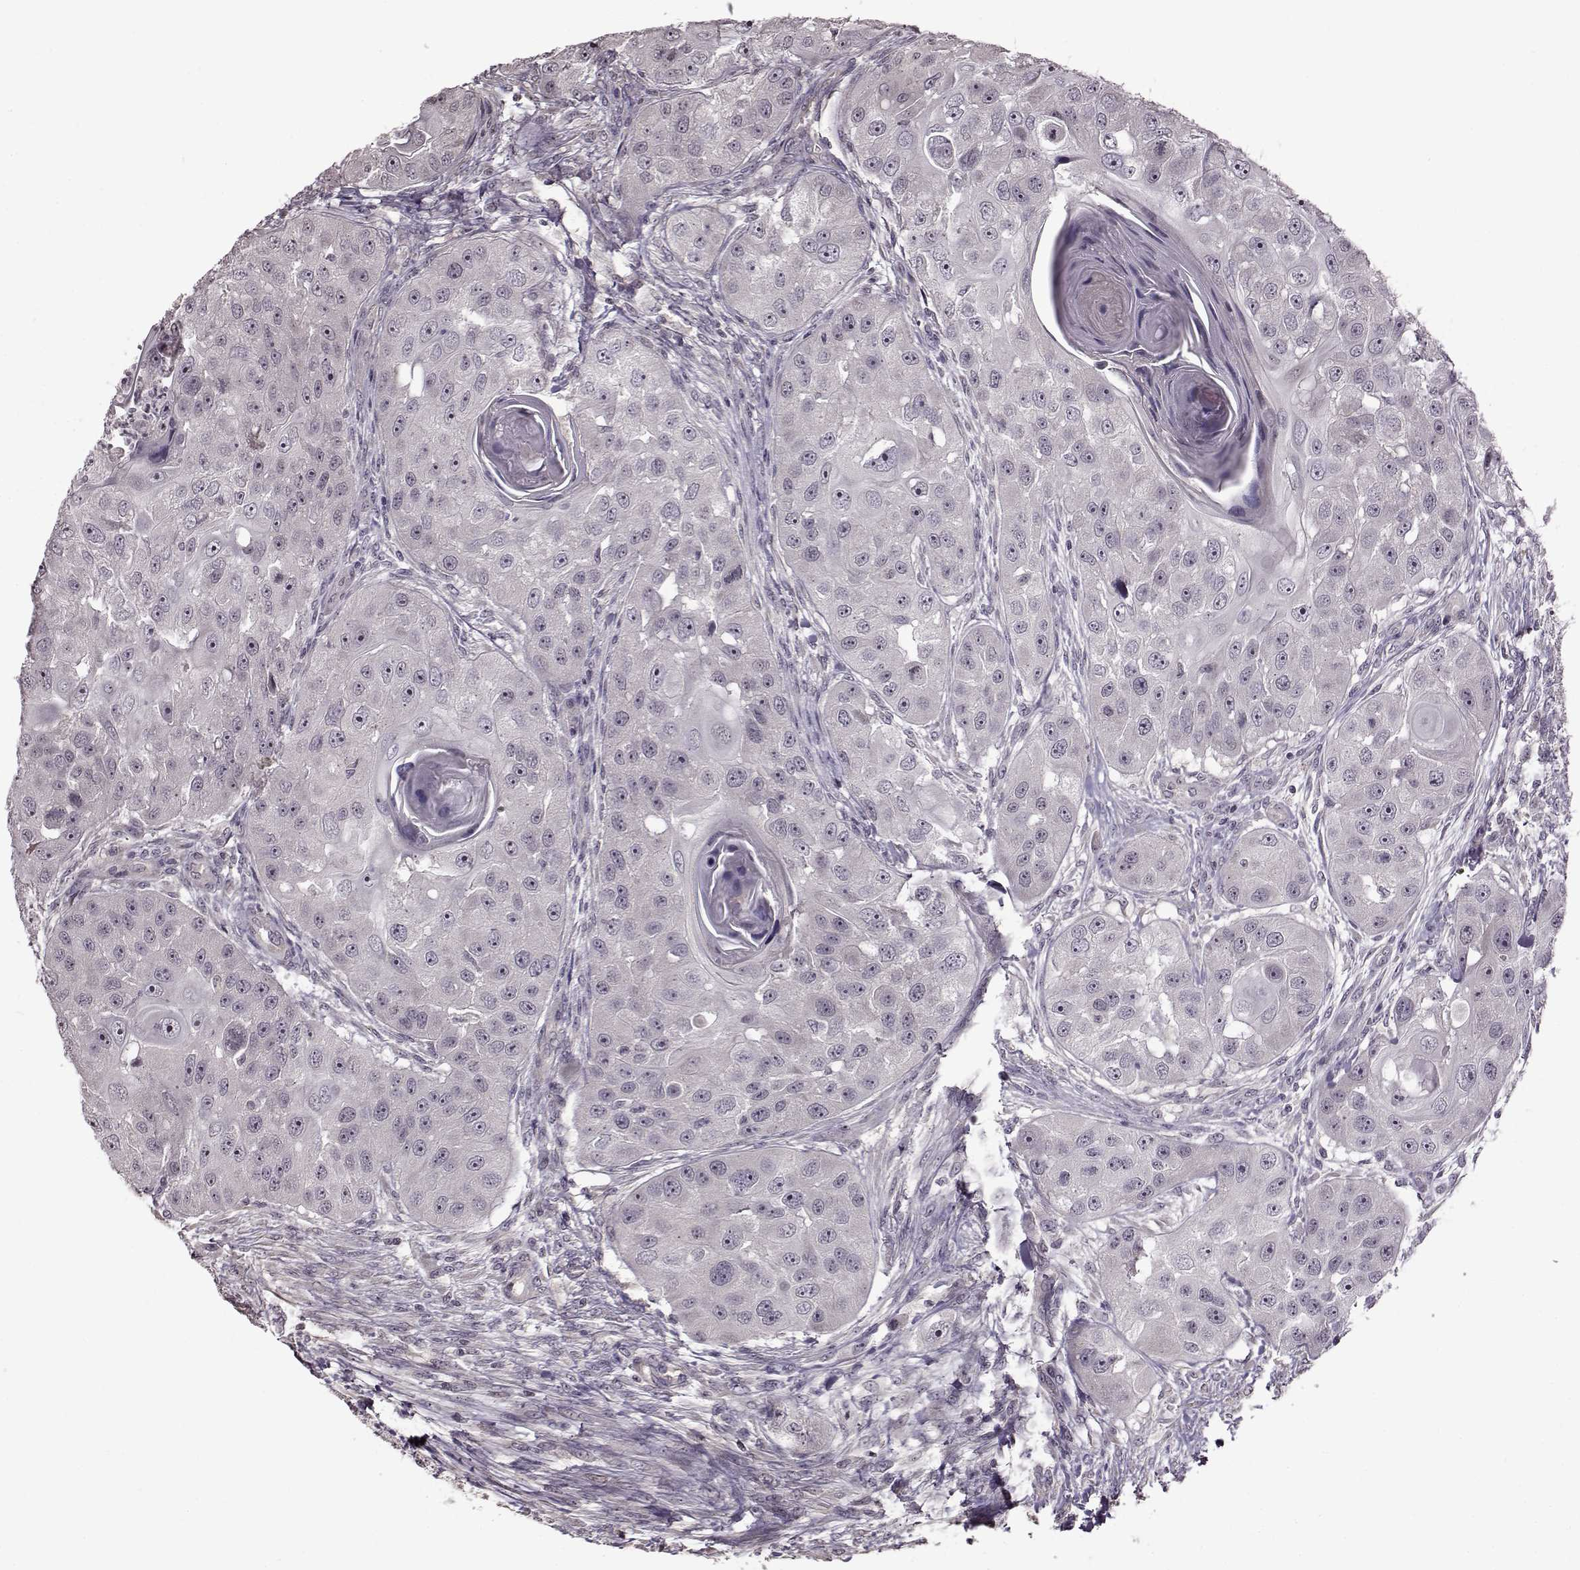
{"staining": {"intensity": "negative", "quantity": "none", "location": "none"}, "tissue": "head and neck cancer", "cell_type": "Tumor cells", "image_type": "cancer", "snomed": [{"axis": "morphology", "description": "Squamous cell carcinoma, NOS"}, {"axis": "topography", "description": "Head-Neck"}], "caption": "A photomicrograph of human head and neck cancer is negative for staining in tumor cells. The staining is performed using DAB (3,3'-diaminobenzidine) brown chromogen with nuclei counter-stained in using hematoxylin.", "gene": "FSHB", "patient": {"sex": "male", "age": 51}}